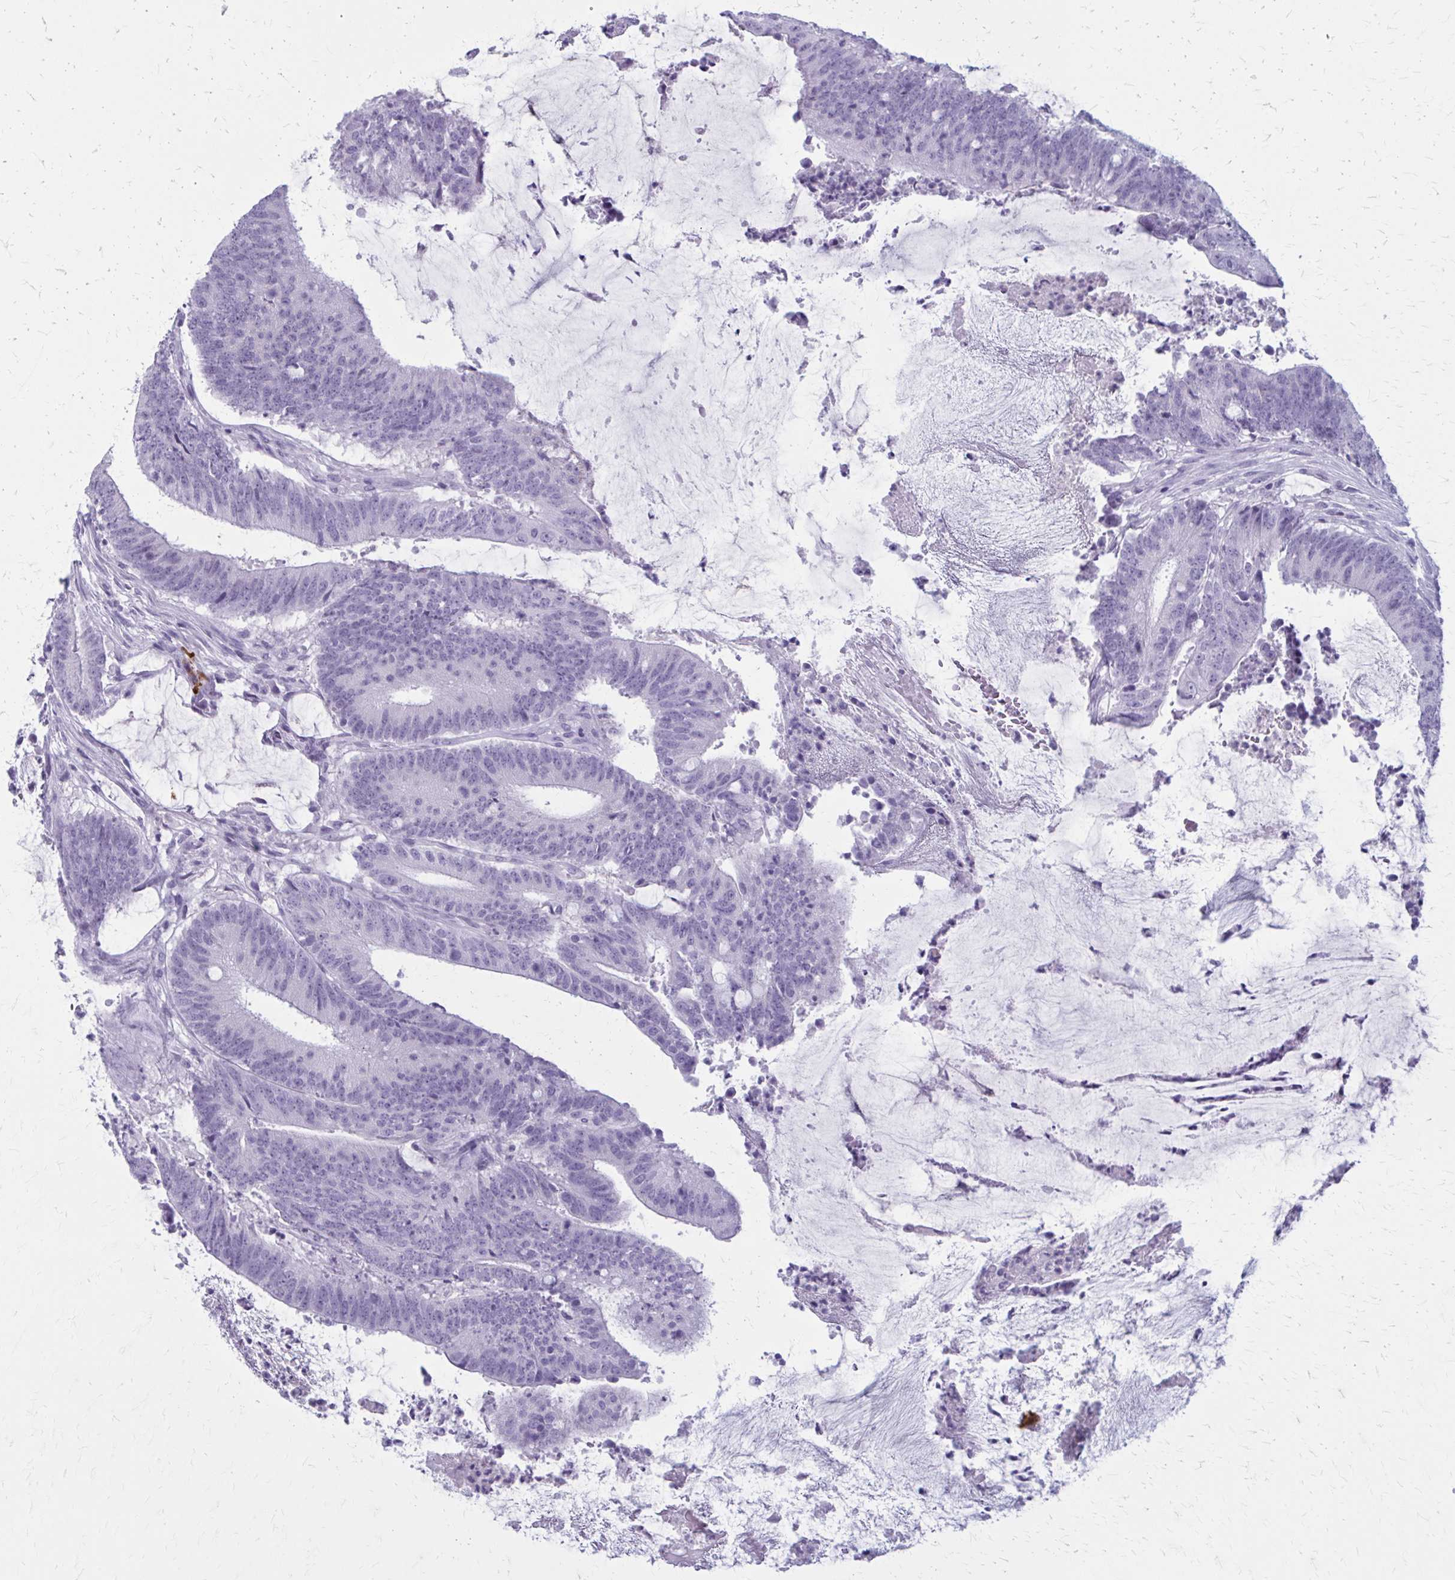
{"staining": {"intensity": "negative", "quantity": "none", "location": "none"}, "tissue": "colorectal cancer", "cell_type": "Tumor cells", "image_type": "cancer", "snomed": [{"axis": "morphology", "description": "Adenocarcinoma, NOS"}, {"axis": "topography", "description": "Colon"}], "caption": "This is an immunohistochemistry (IHC) micrograph of colorectal cancer. There is no expression in tumor cells.", "gene": "ZDHHC7", "patient": {"sex": "female", "age": 43}}